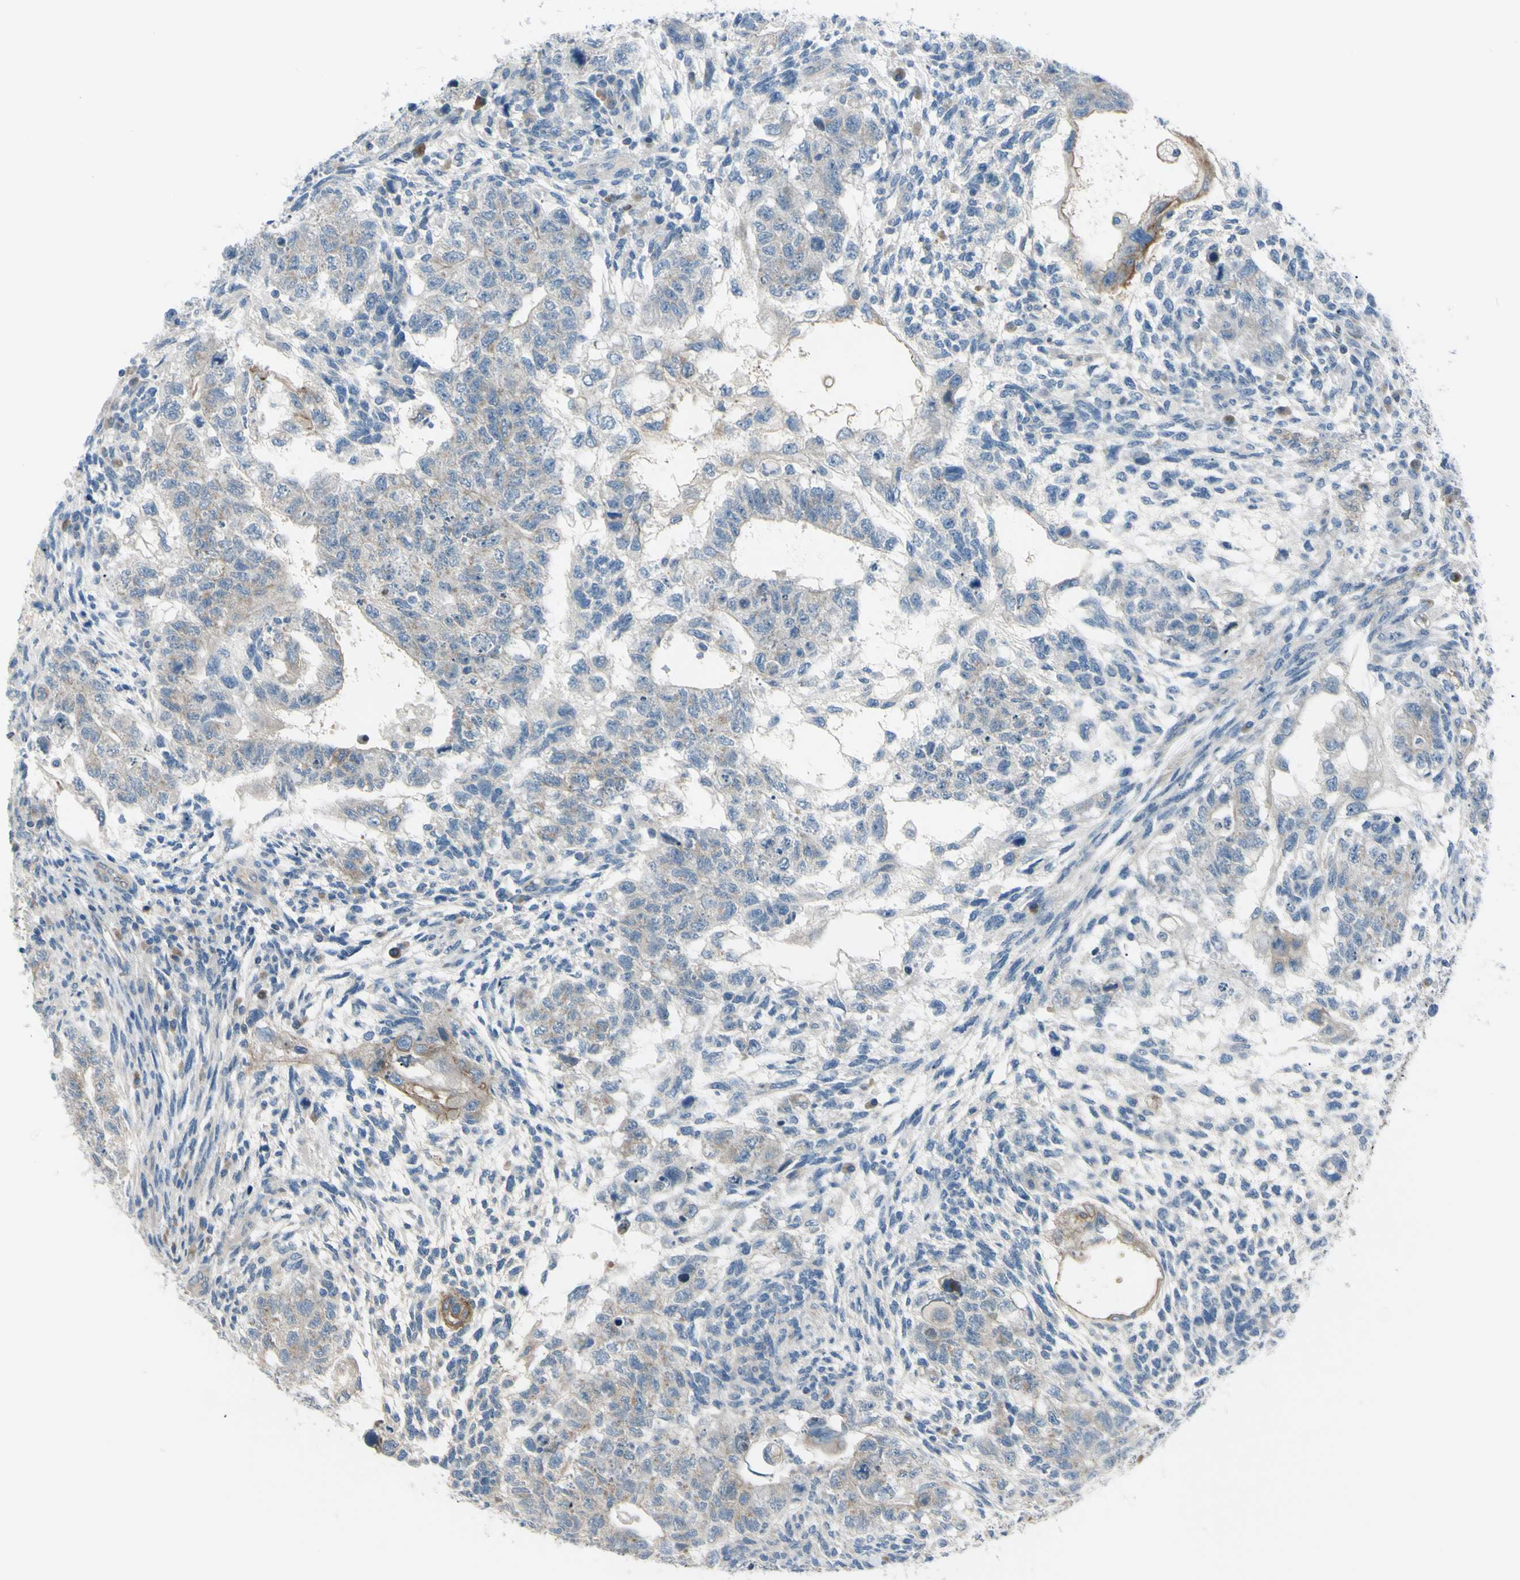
{"staining": {"intensity": "weak", "quantity": "25%-75%", "location": "cytoplasmic/membranous"}, "tissue": "testis cancer", "cell_type": "Tumor cells", "image_type": "cancer", "snomed": [{"axis": "morphology", "description": "Normal tissue, NOS"}, {"axis": "morphology", "description": "Carcinoma, Embryonal, NOS"}, {"axis": "topography", "description": "Testis"}], "caption": "Immunohistochemistry histopathology image of neoplastic tissue: human embryonal carcinoma (testis) stained using immunohistochemistry displays low levels of weak protein expression localized specifically in the cytoplasmic/membranous of tumor cells, appearing as a cytoplasmic/membranous brown color.", "gene": "LRRK1", "patient": {"sex": "male", "age": 36}}